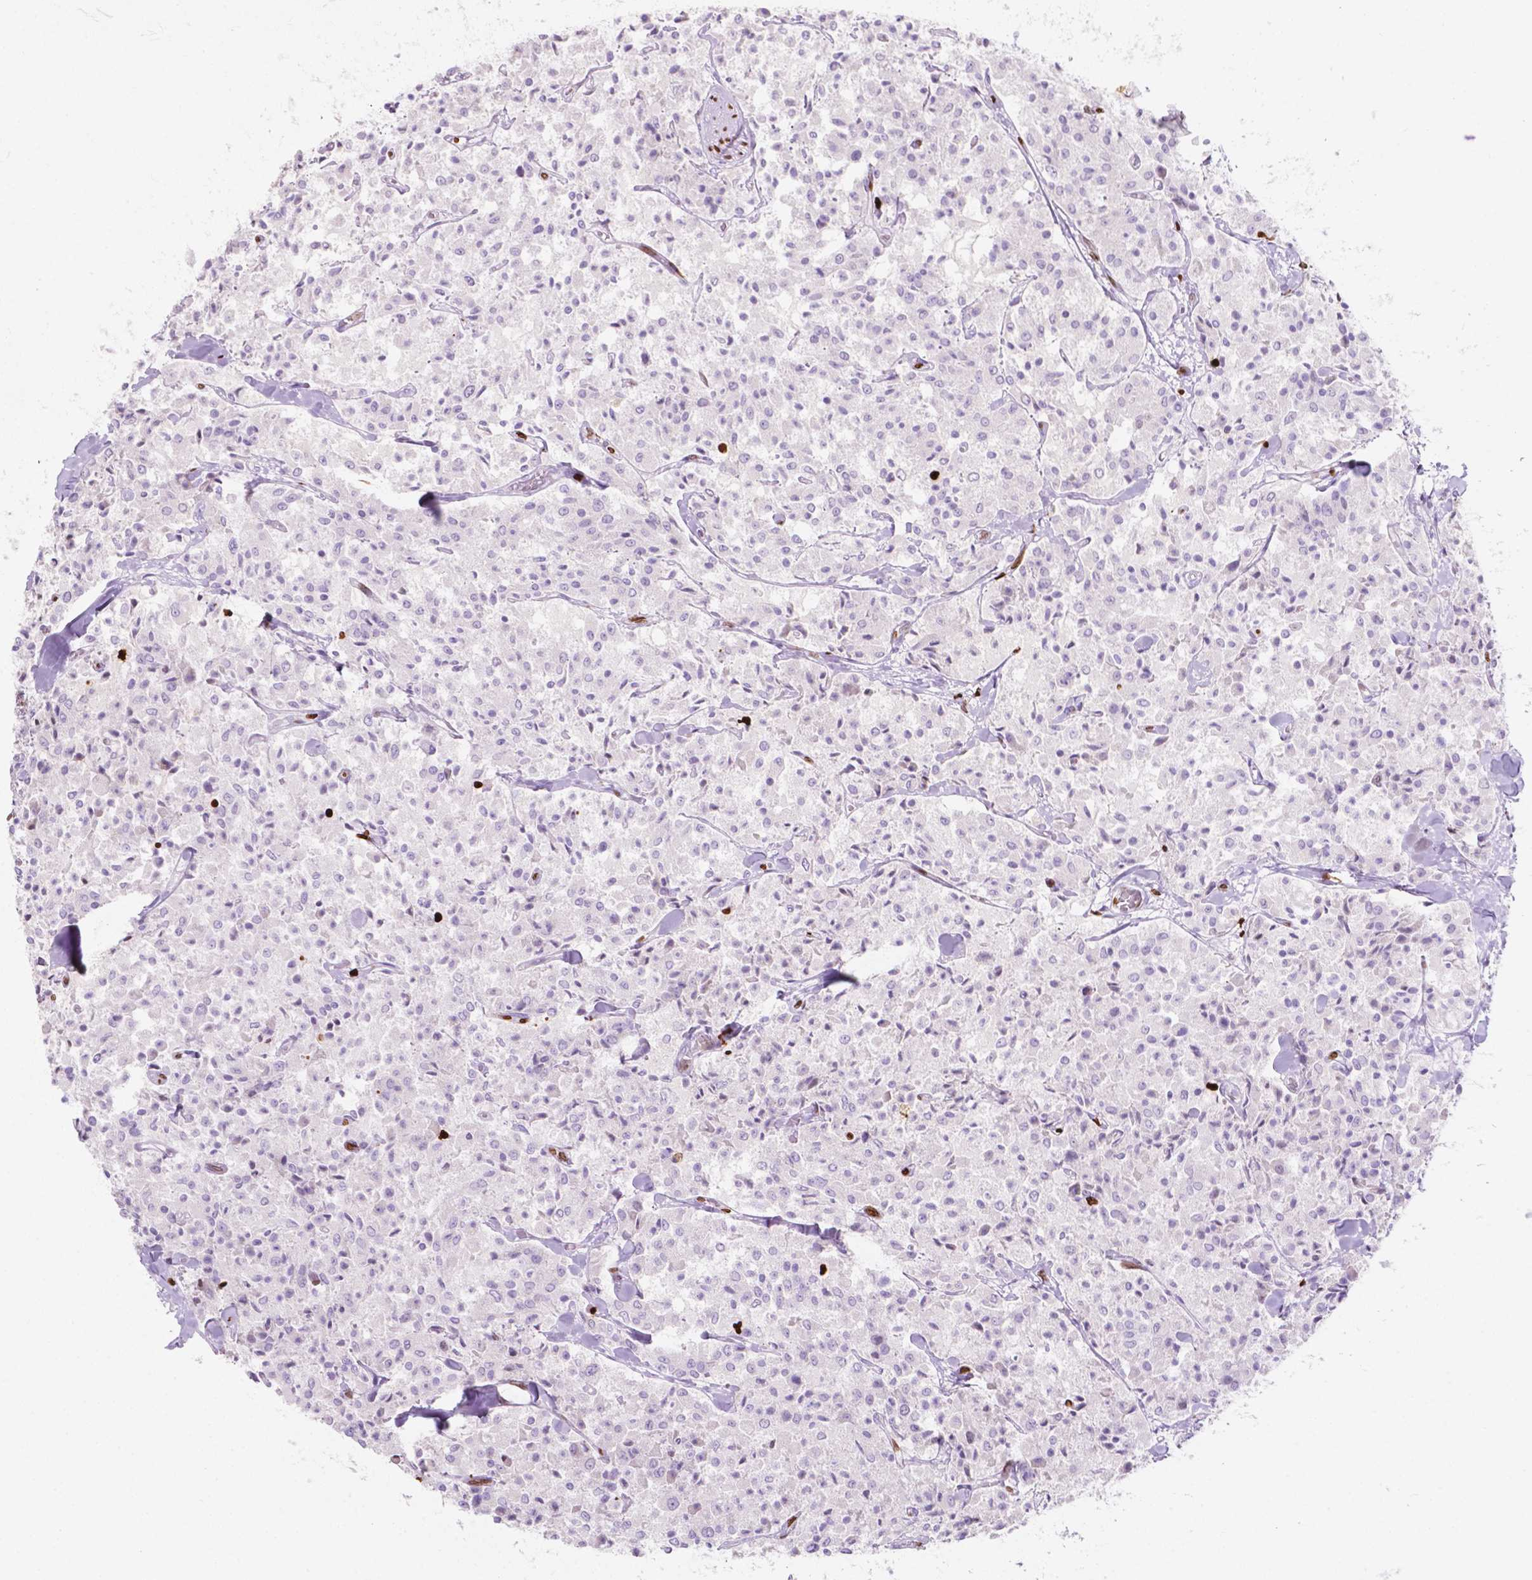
{"staining": {"intensity": "negative", "quantity": "none", "location": "none"}, "tissue": "carcinoid", "cell_type": "Tumor cells", "image_type": "cancer", "snomed": [{"axis": "morphology", "description": "Carcinoid, malignant, NOS"}, {"axis": "topography", "description": "Lung"}], "caption": "Immunohistochemistry of carcinoid displays no staining in tumor cells.", "gene": "CBY3", "patient": {"sex": "male", "age": 71}}